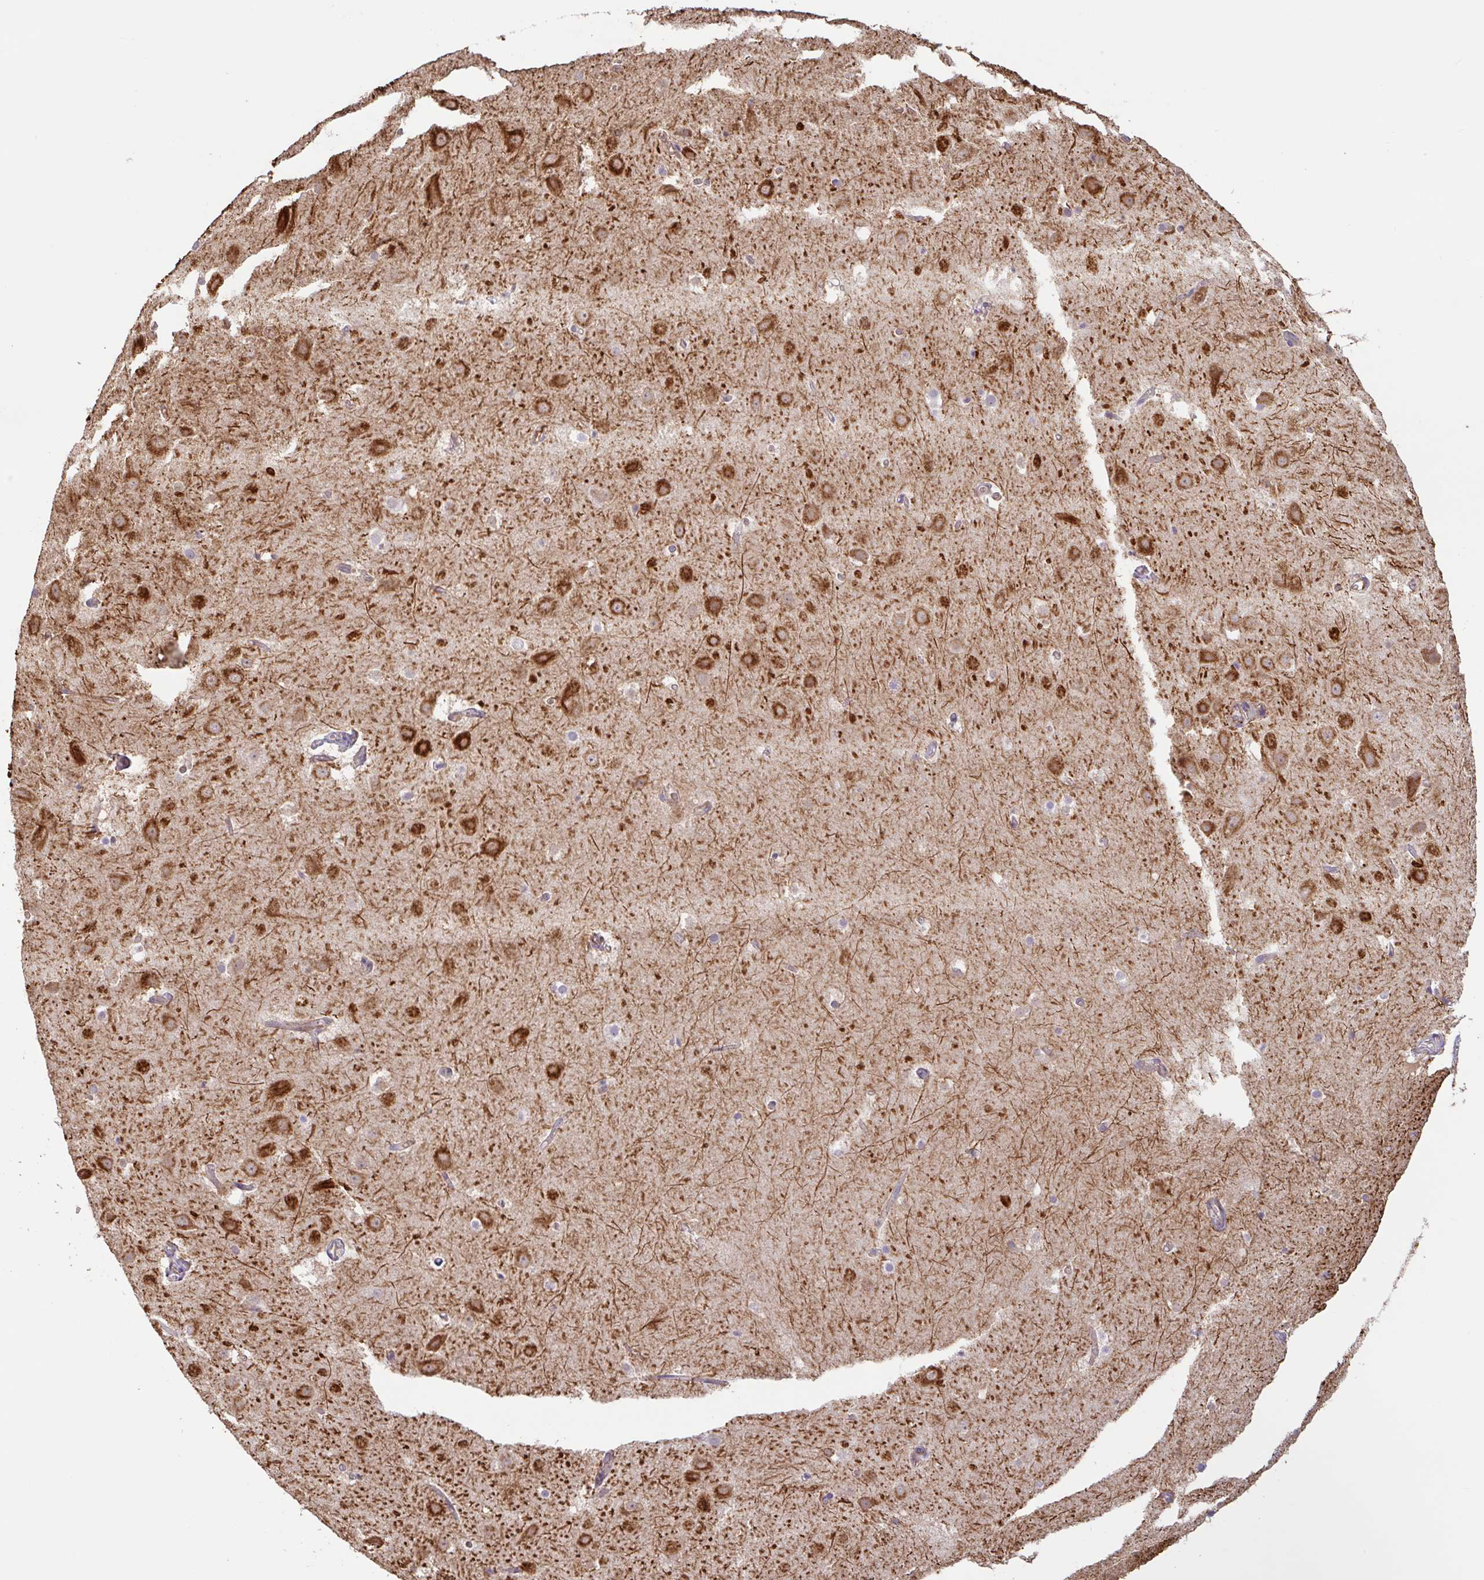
{"staining": {"intensity": "negative", "quantity": "none", "location": "none"}, "tissue": "hippocampus", "cell_type": "Glial cells", "image_type": "normal", "snomed": [{"axis": "morphology", "description": "Normal tissue, NOS"}, {"axis": "topography", "description": "Hippocampus"}], "caption": "An immunohistochemistry micrograph of unremarkable hippocampus is shown. There is no staining in glial cells of hippocampus.", "gene": "ZNF790", "patient": {"sex": "female", "age": 52}}